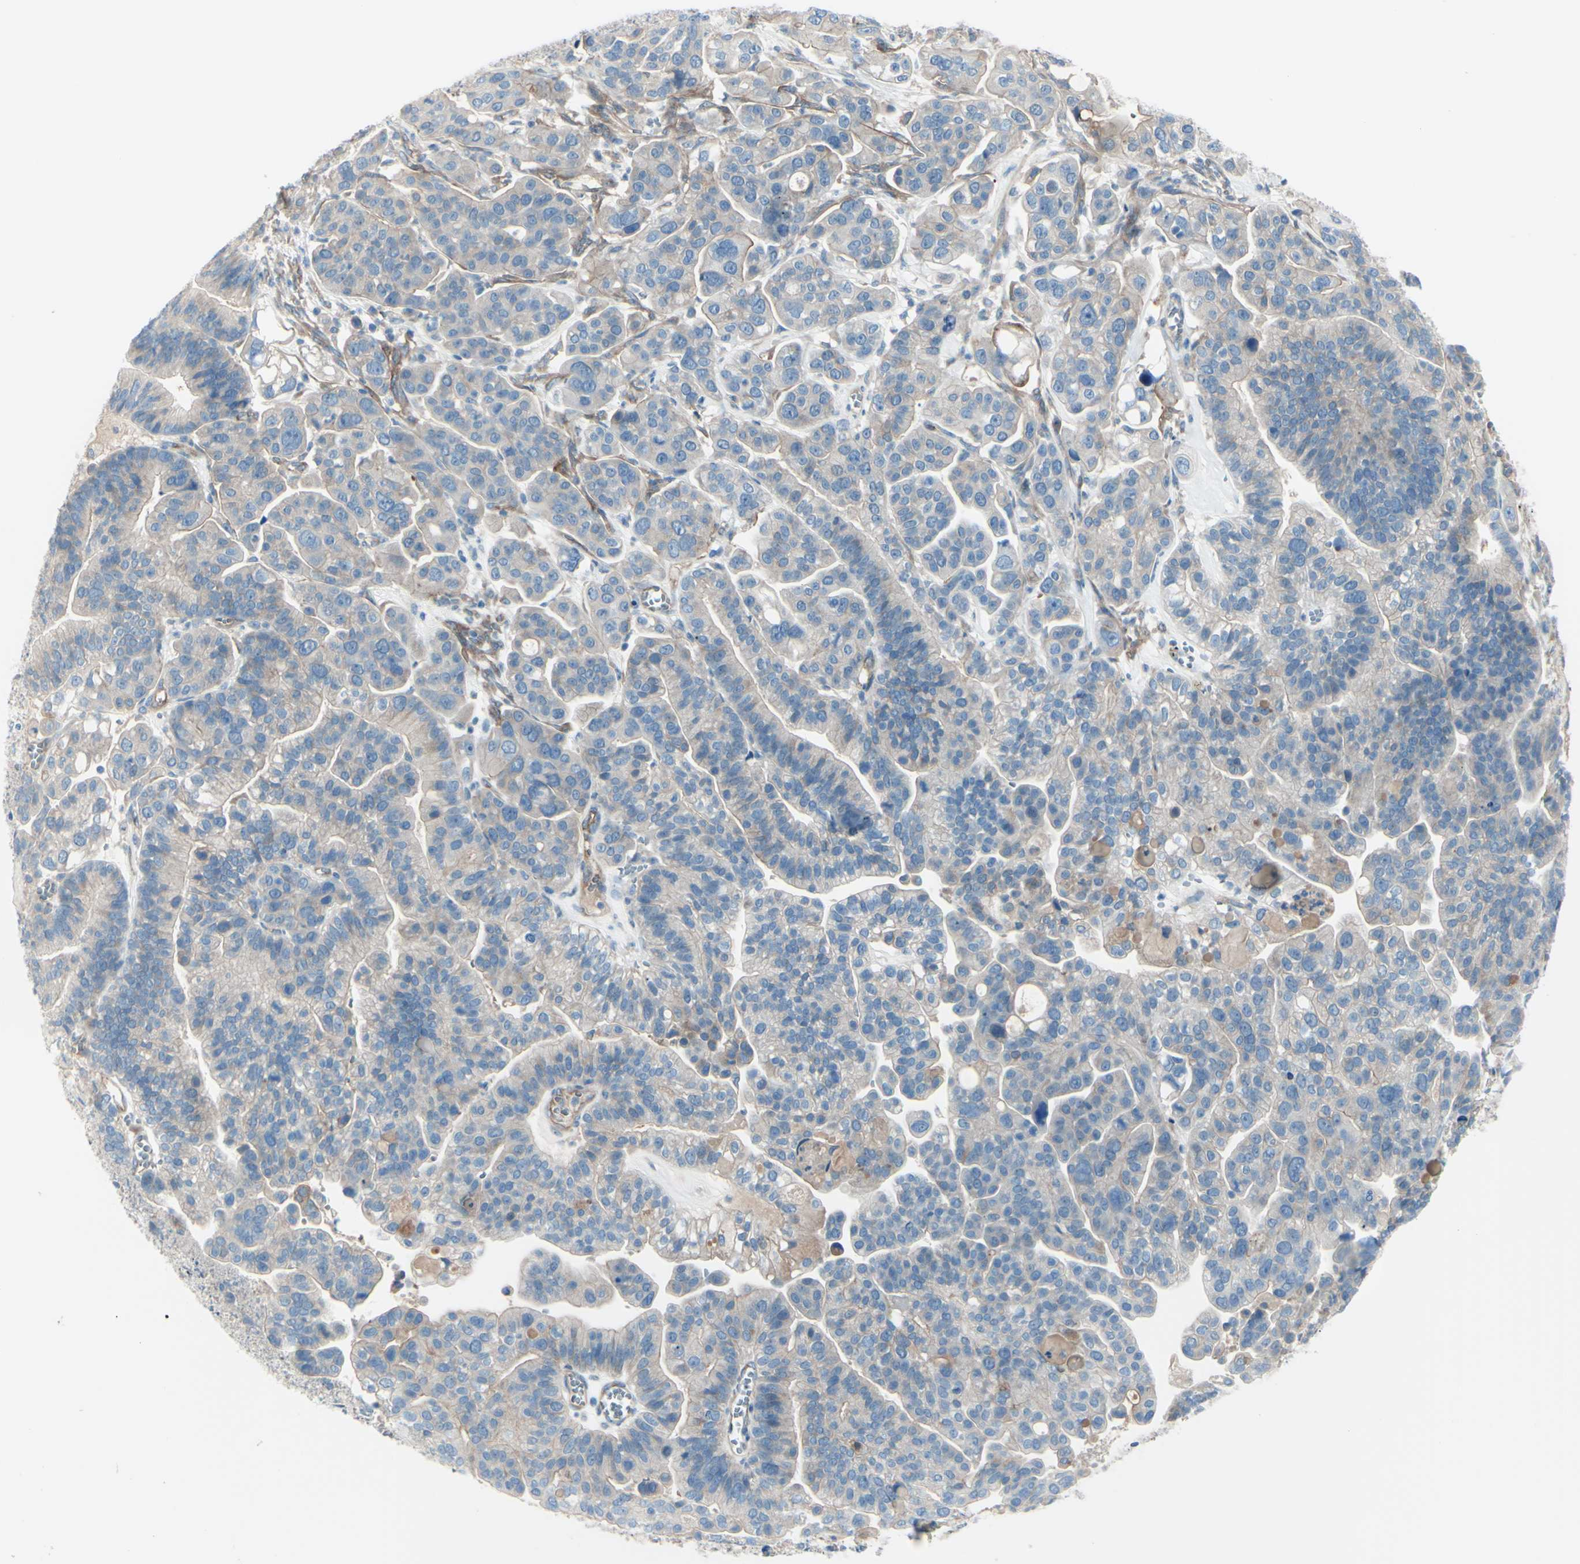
{"staining": {"intensity": "weak", "quantity": ">75%", "location": "cytoplasmic/membranous"}, "tissue": "ovarian cancer", "cell_type": "Tumor cells", "image_type": "cancer", "snomed": [{"axis": "morphology", "description": "Cystadenocarcinoma, serous, NOS"}, {"axis": "topography", "description": "Ovary"}], "caption": "Ovarian serous cystadenocarcinoma tissue exhibits weak cytoplasmic/membranous staining in about >75% of tumor cells, visualized by immunohistochemistry.", "gene": "PCDHGA2", "patient": {"sex": "female", "age": 56}}